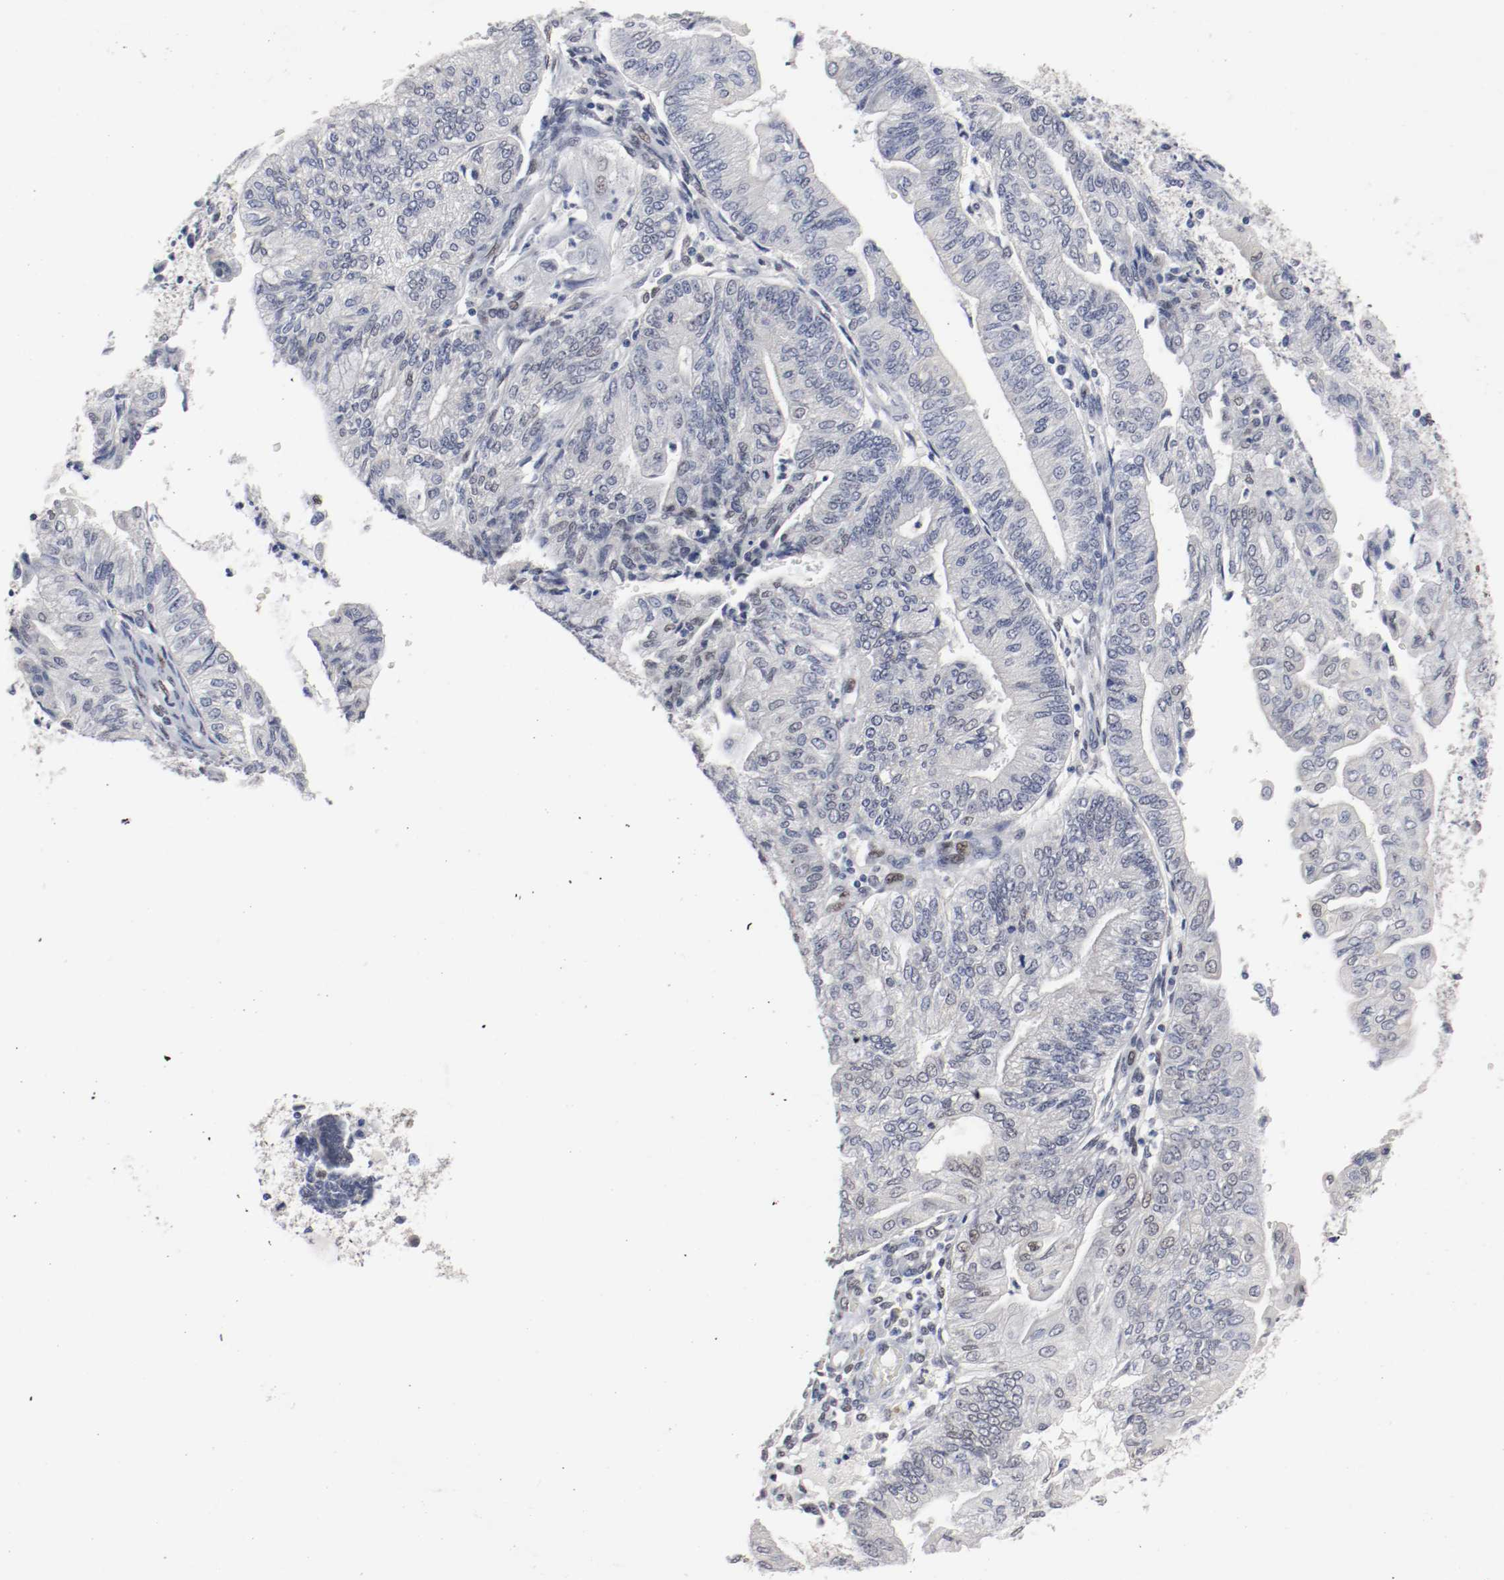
{"staining": {"intensity": "negative", "quantity": "none", "location": "none"}, "tissue": "endometrial cancer", "cell_type": "Tumor cells", "image_type": "cancer", "snomed": [{"axis": "morphology", "description": "Adenocarcinoma, NOS"}, {"axis": "topography", "description": "Endometrium"}], "caption": "This is an immunohistochemistry micrograph of human endometrial adenocarcinoma. There is no staining in tumor cells.", "gene": "FOSL2", "patient": {"sex": "female", "age": 59}}